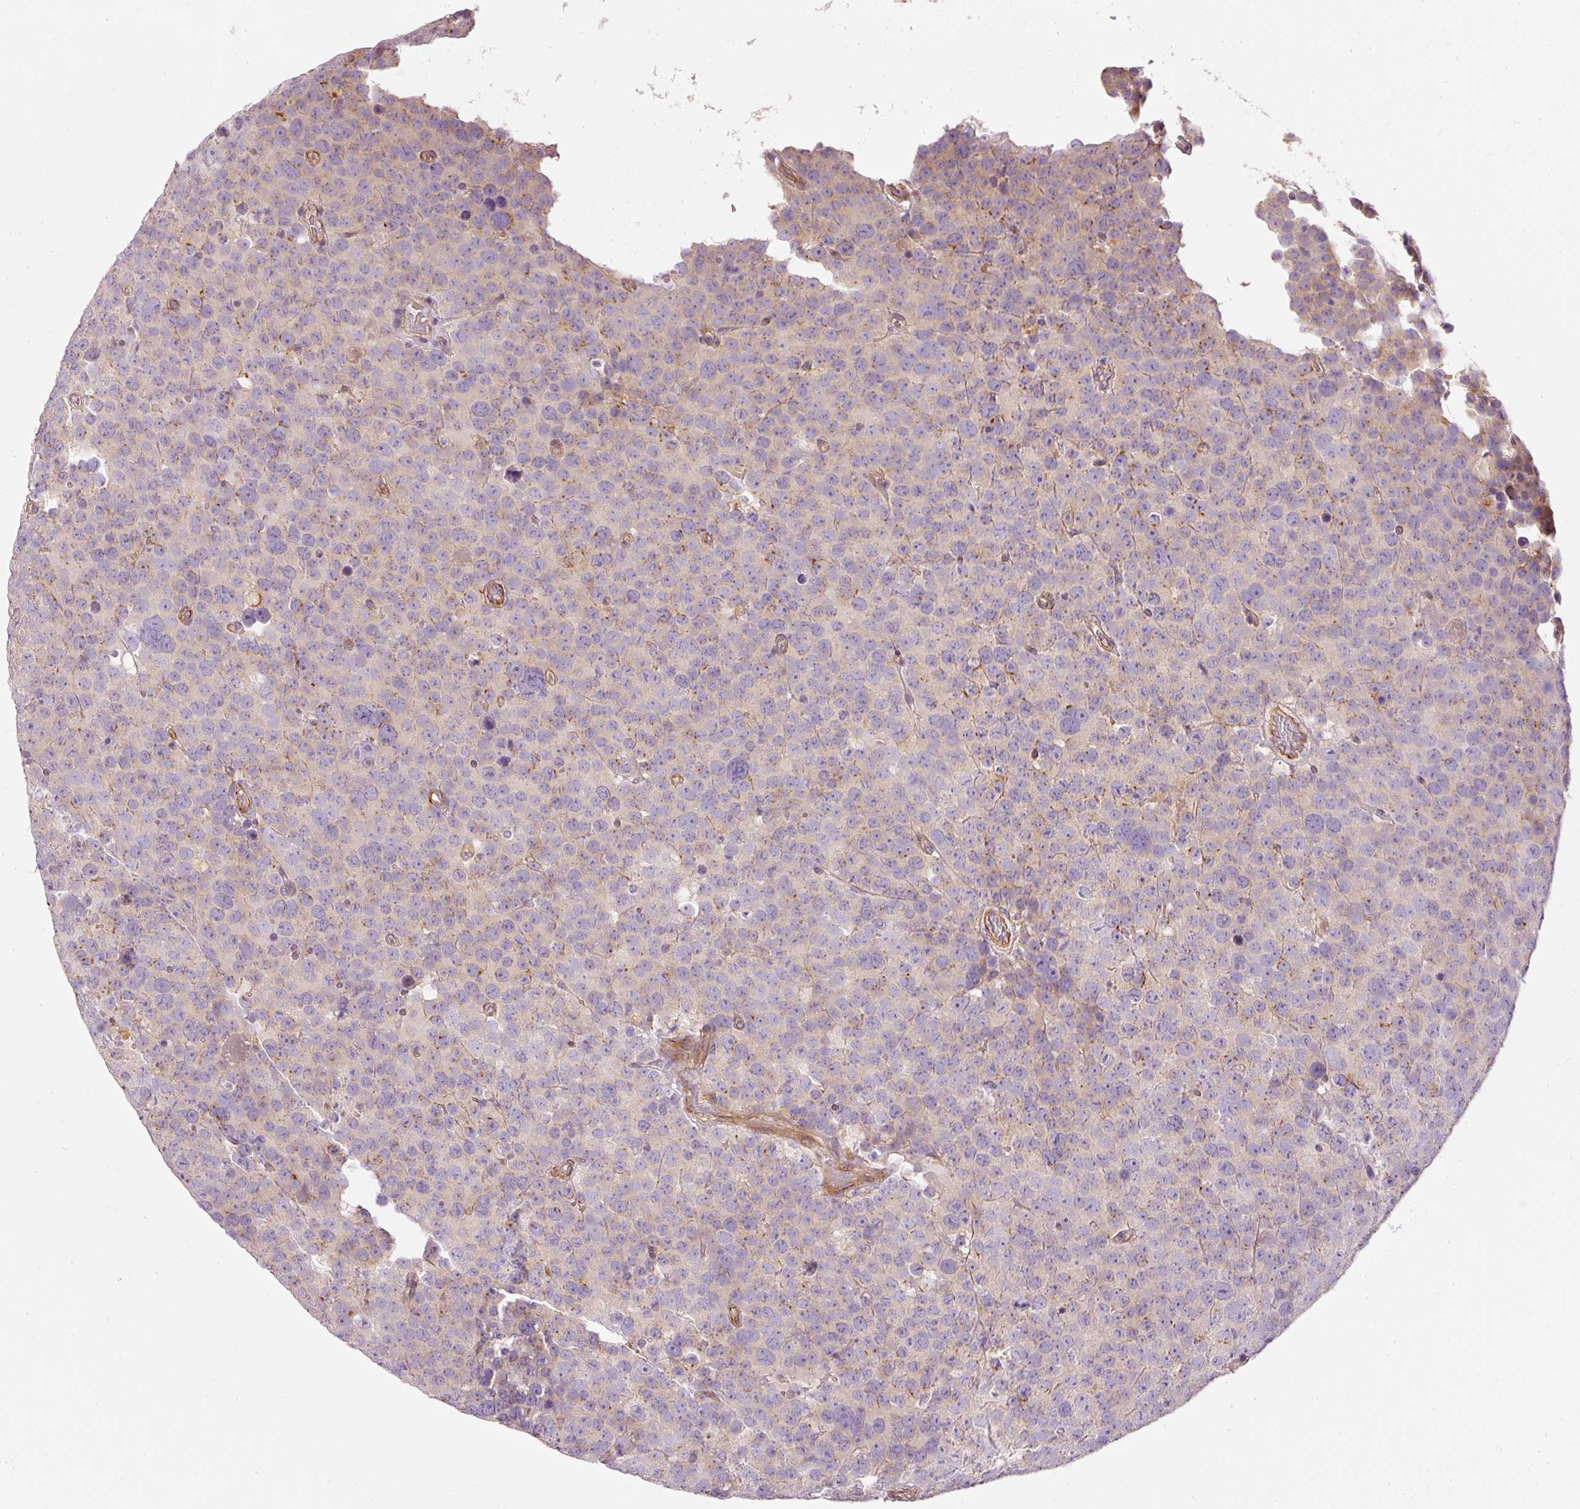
{"staining": {"intensity": "weak", "quantity": "<25%", "location": "cytoplasmic/membranous"}, "tissue": "testis cancer", "cell_type": "Tumor cells", "image_type": "cancer", "snomed": [{"axis": "morphology", "description": "Seminoma, NOS"}, {"axis": "topography", "description": "Testis"}], "caption": "IHC photomicrograph of neoplastic tissue: human testis seminoma stained with DAB (3,3'-diaminobenzidine) demonstrates no significant protein positivity in tumor cells.", "gene": "OSR2", "patient": {"sex": "male", "age": 71}}